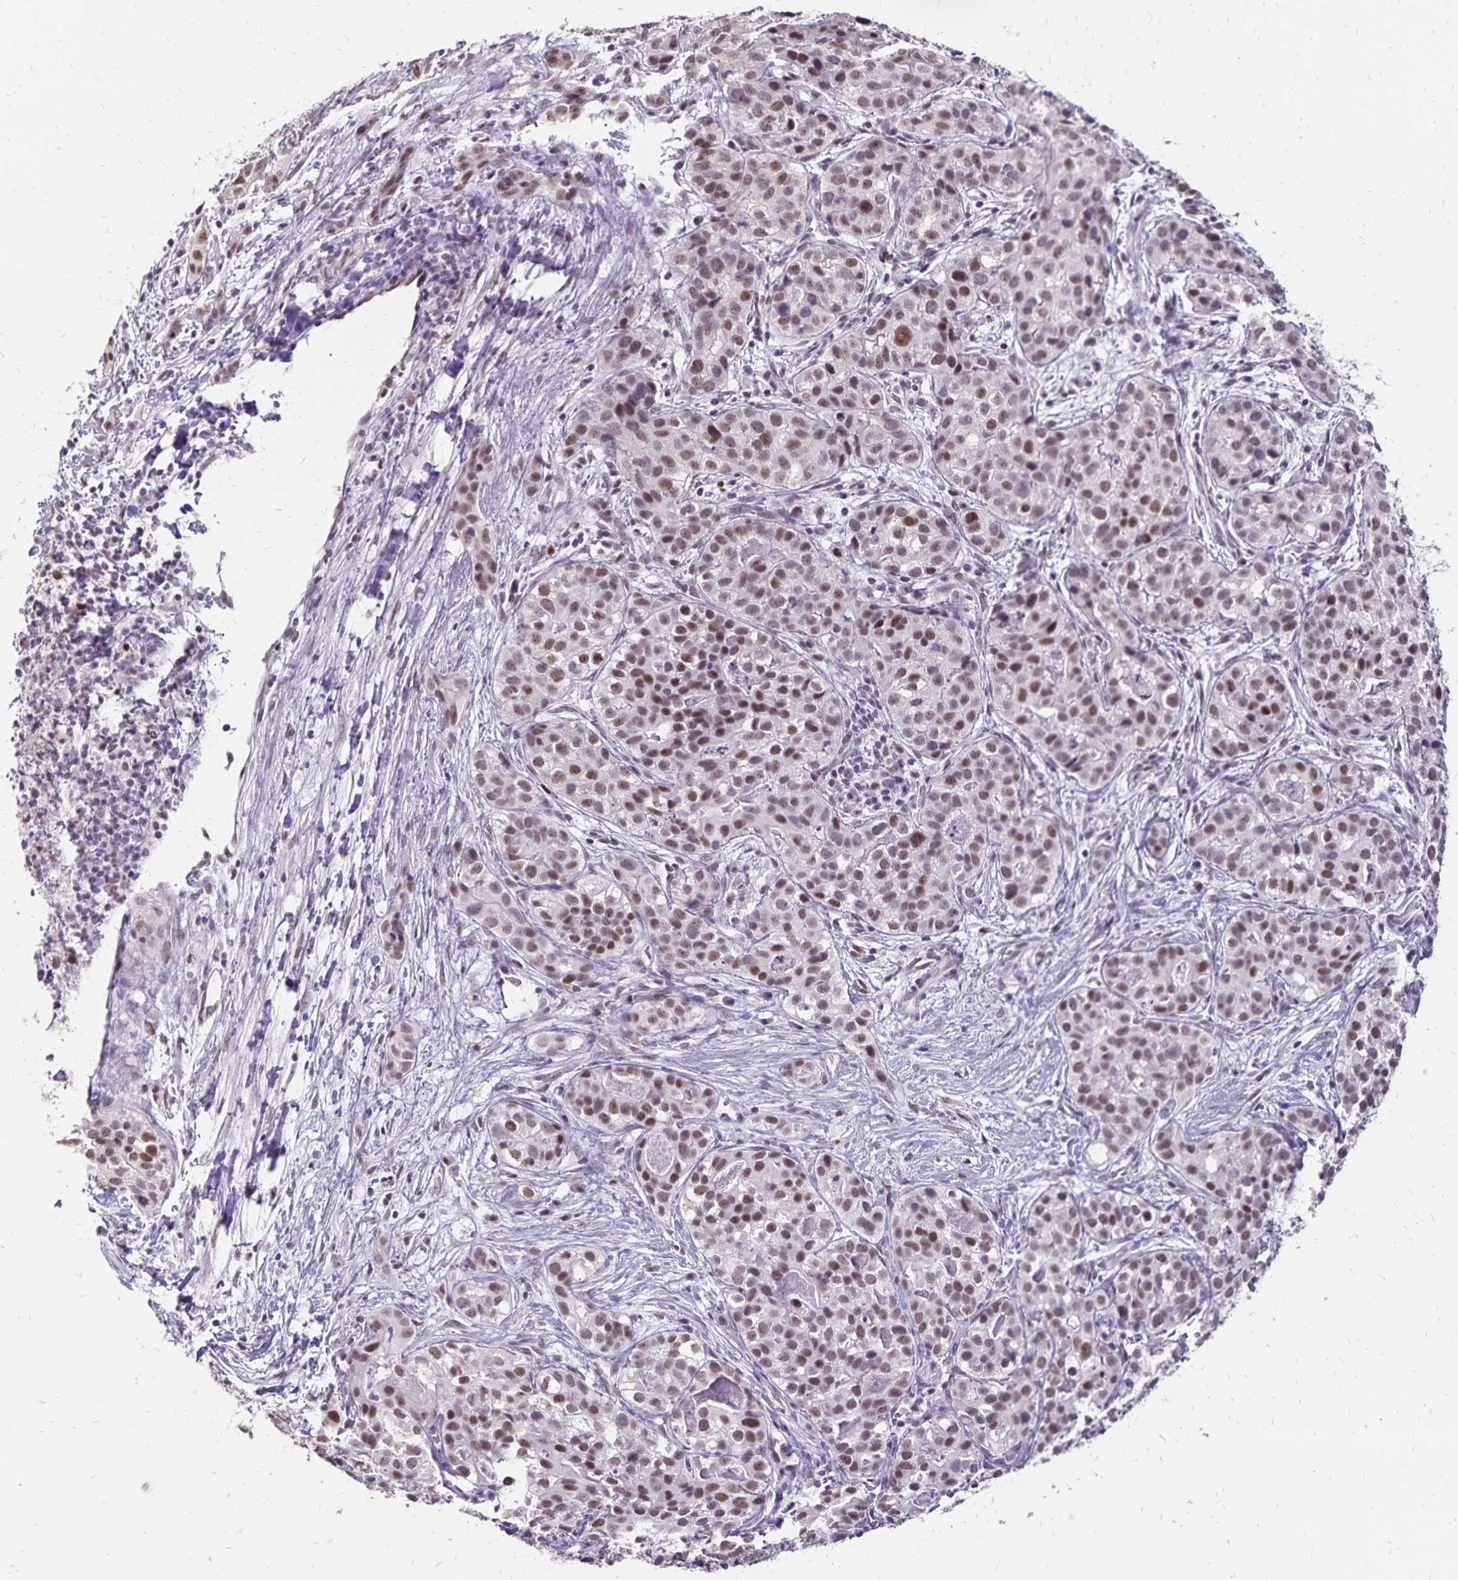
{"staining": {"intensity": "moderate", "quantity": ">75%", "location": "cytoplasmic/membranous"}, "tissue": "liver cancer", "cell_type": "Tumor cells", "image_type": "cancer", "snomed": [{"axis": "morphology", "description": "Cholangiocarcinoma"}, {"axis": "topography", "description": "Liver"}], "caption": "Immunohistochemical staining of liver cholangiocarcinoma displays medium levels of moderate cytoplasmic/membranous protein staining in about >75% of tumor cells.", "gene": "POLB", "patient": {"sex": "male", "age": 56}}